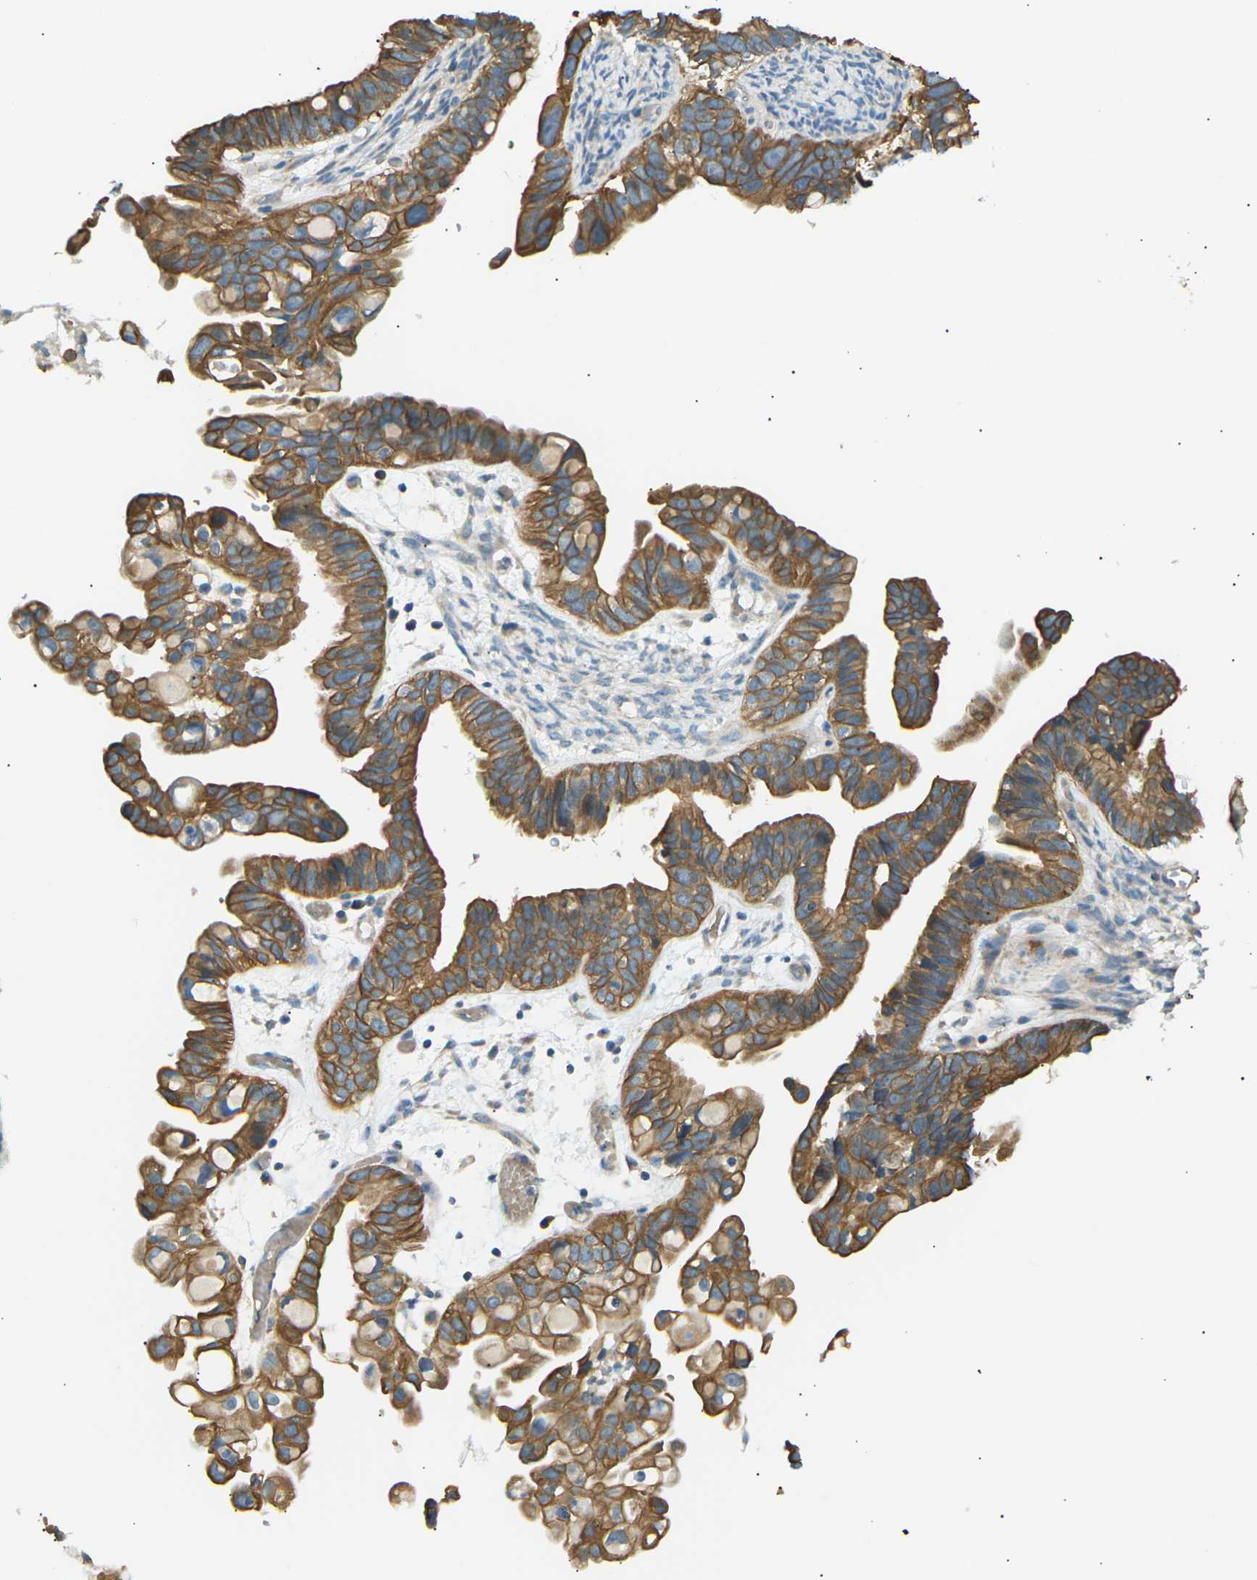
{"staining": {"intensity": "moderate", "quantity": ">75%", "location": "cytoplasmic/membranous"}, "tissue": "ovarian cancer", "cell_type": "Tumor cells", "image_type": "cancer", "snomed": [{"axis": "morphology", "description": "Cystadenocarcinoma, serous, NOS"}, {"axis": "topography", "description": "Ovary"}], "caption": "Moderate cytoplasmic/membranous positivity for a protein is appreciated in approximately >75% of tumor cells of ovarian cancer using immunohistochemistry.", "gene": "TBC1D8", "patient": {"sex": "female", "age": 56}}